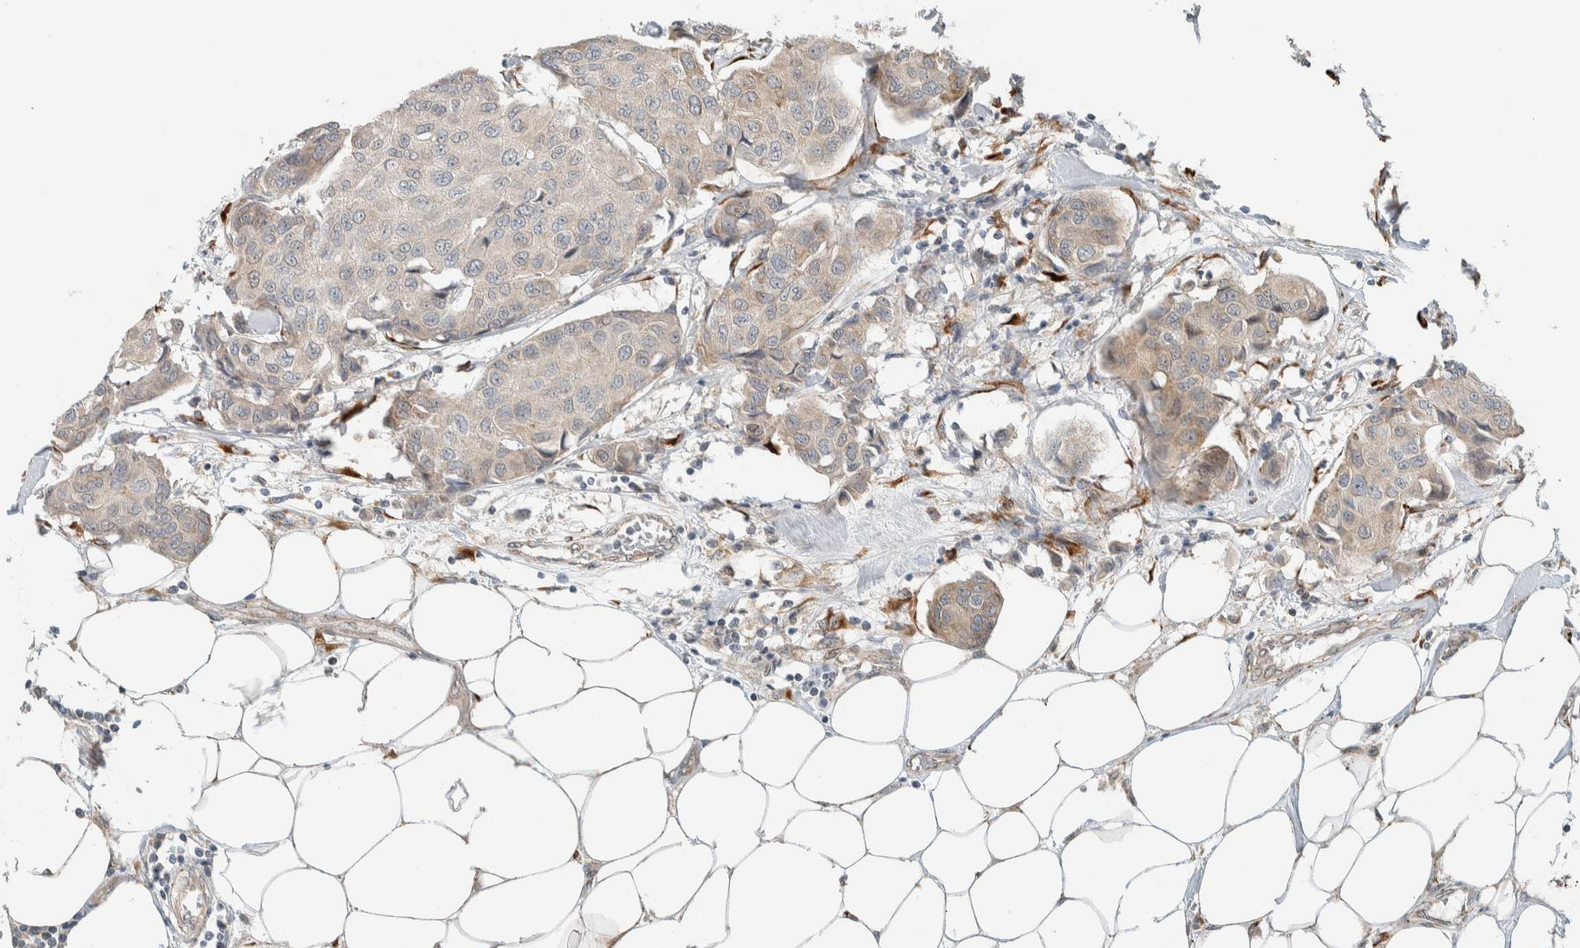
{"staining": {"intensity": "weak", "quantity": "<25%", "location": "cytoplasmic/membranous"}, "tissue": "breast cancer", "cell_type": "Tumor cells", "image_type": "cancer", "snomed": [{"axis": "morphology", "description": "Duct carcinoma"}, {"axis": "topography", "description": "Breast"}], "caption": "A high-resolution image shows IHC staining of intraductal carcinoma (breast), which reveals no significant staining in tumor cells.", "gene": "CTBP2", "patient": {"sex": "female", "age": 80}}